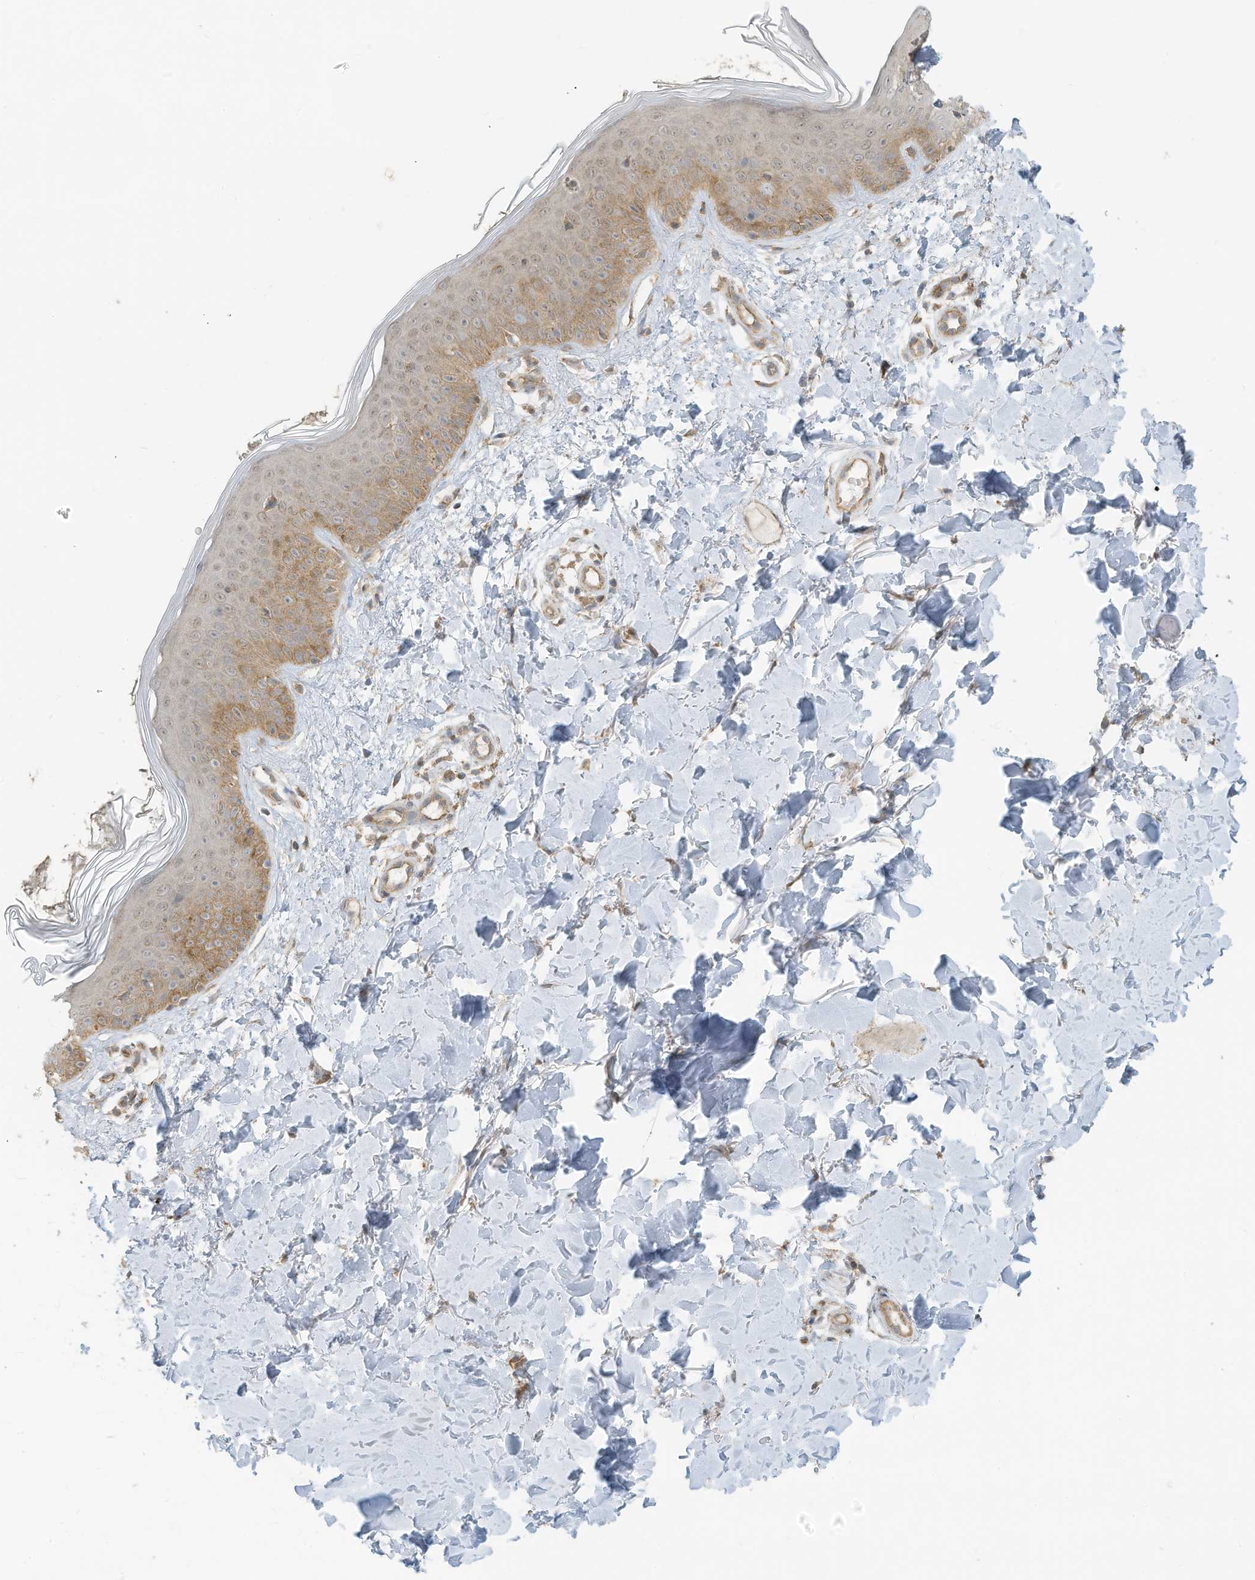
{"staining": {"intensity": "moderate", "quantity": ">75%", "location": "cytoplasmic/membranous"}, "tissue": "skin", "cell_type": "Fibroblasts", "image_type": "normal", "snomed": [{"axis": "morphology", "description": "Normal tissue, NOS"}, {"axis": "topography", "description": "Skin"}], "caption": "High-power microscopy captured an immunohistochemistry image of unremarkable skin, revealing moderate cytoplasmic/membranous positivity in about >75% of fibroblasts. Immunohistochemistry (ihc) stains the protein of interest in brown and the nuclei are stained blue.", "gene": "METTL6", "patient": {"sex": "male", "age": 37}}